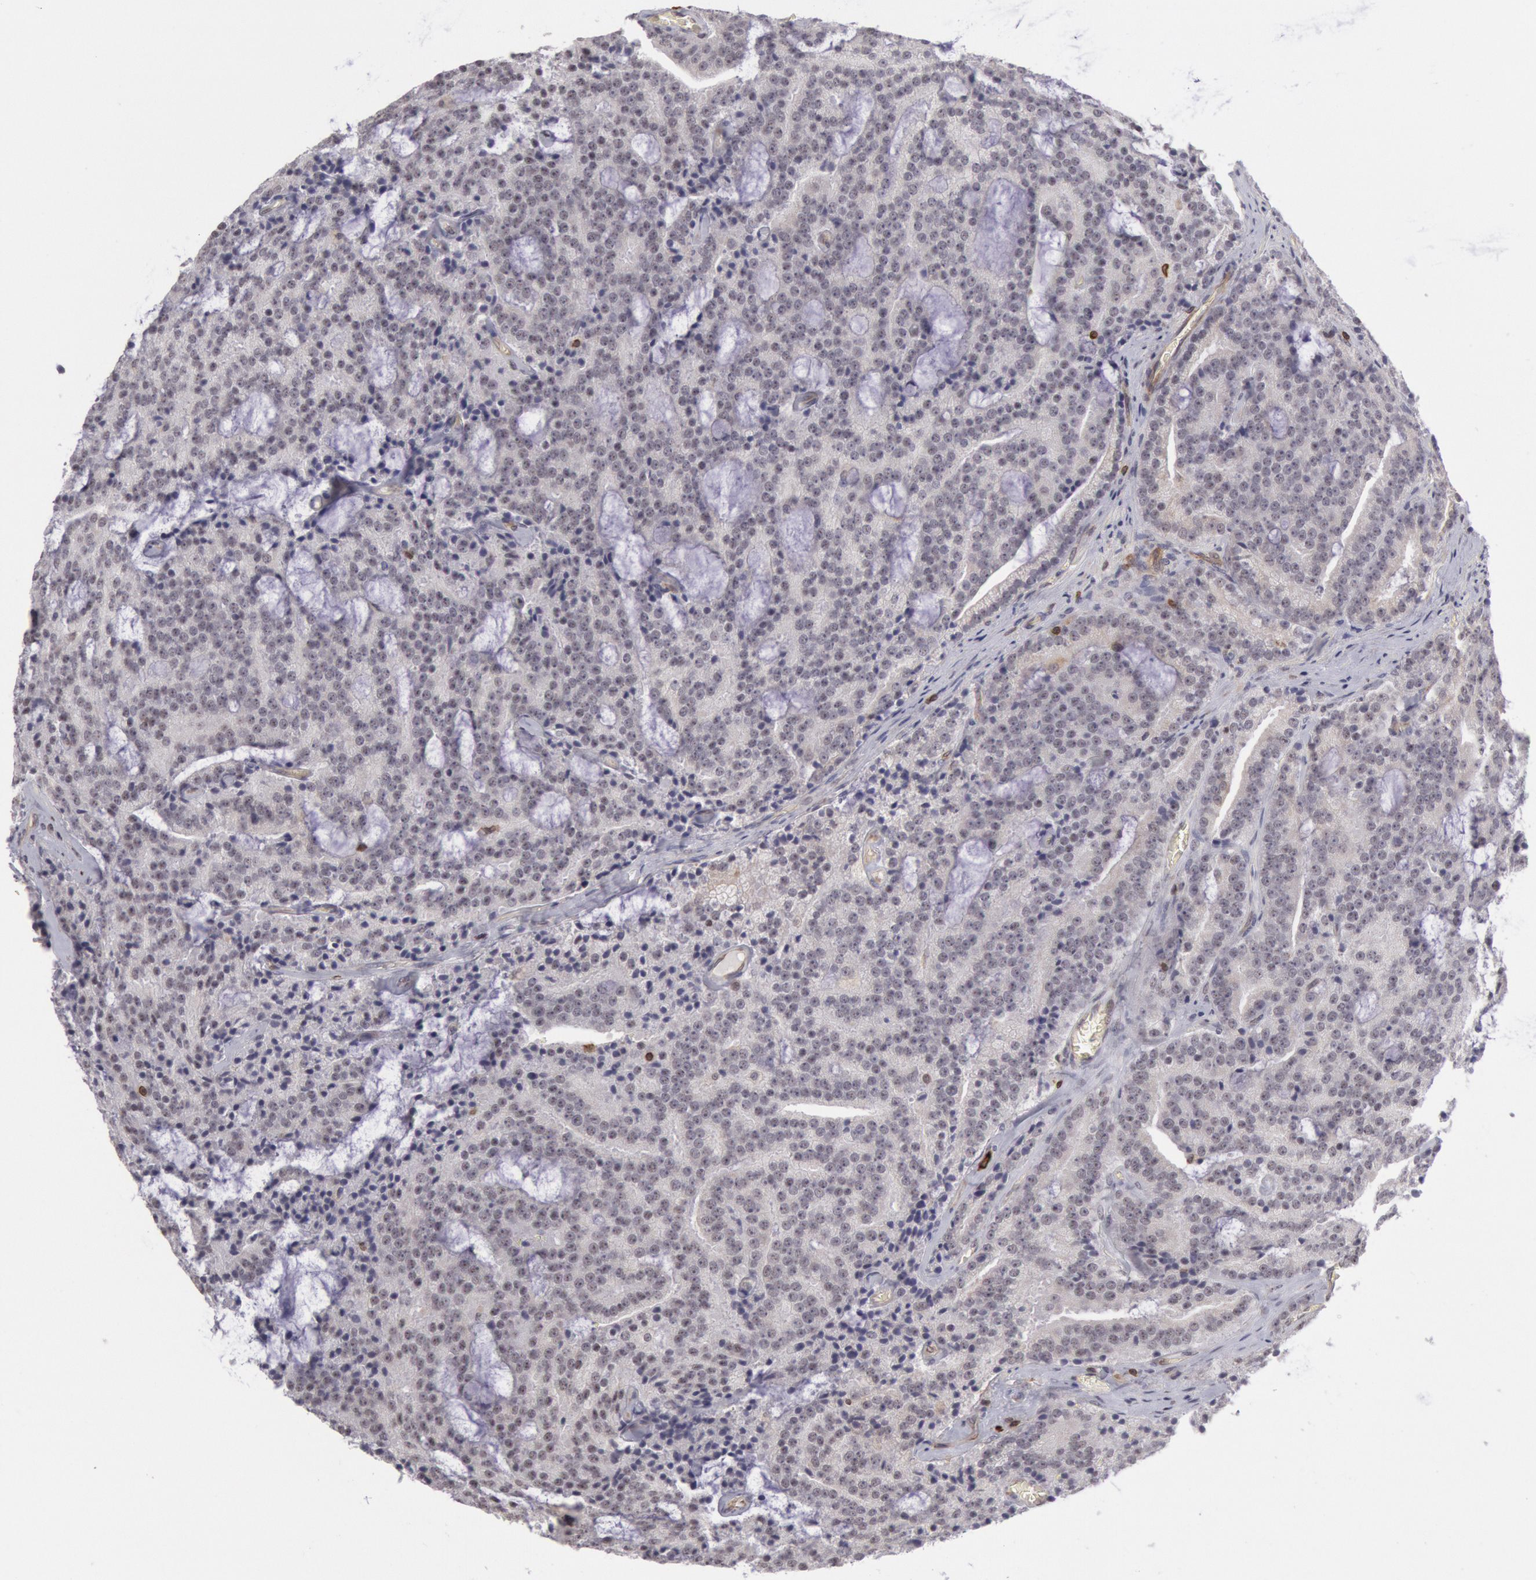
{"staining": {"intensity": "negative", "quantity": "none", "location": "none"}, "tissue": "prostate cancer", "cell_type": "Tumor cells", "image_type": "cancer", "snomed": [{"axis": "morphology", "description": "Adenocarcinoma, Medium grade"}, {"axis": "topography", "description": "Prostate"}], "caption": "Immunohistochemical staining of human medium-grade adenocarcinoma (prostate) displays no significant expression in tumor cells.", "gene": "TAP2", "patient": {"sex": "male", "age": 65}}